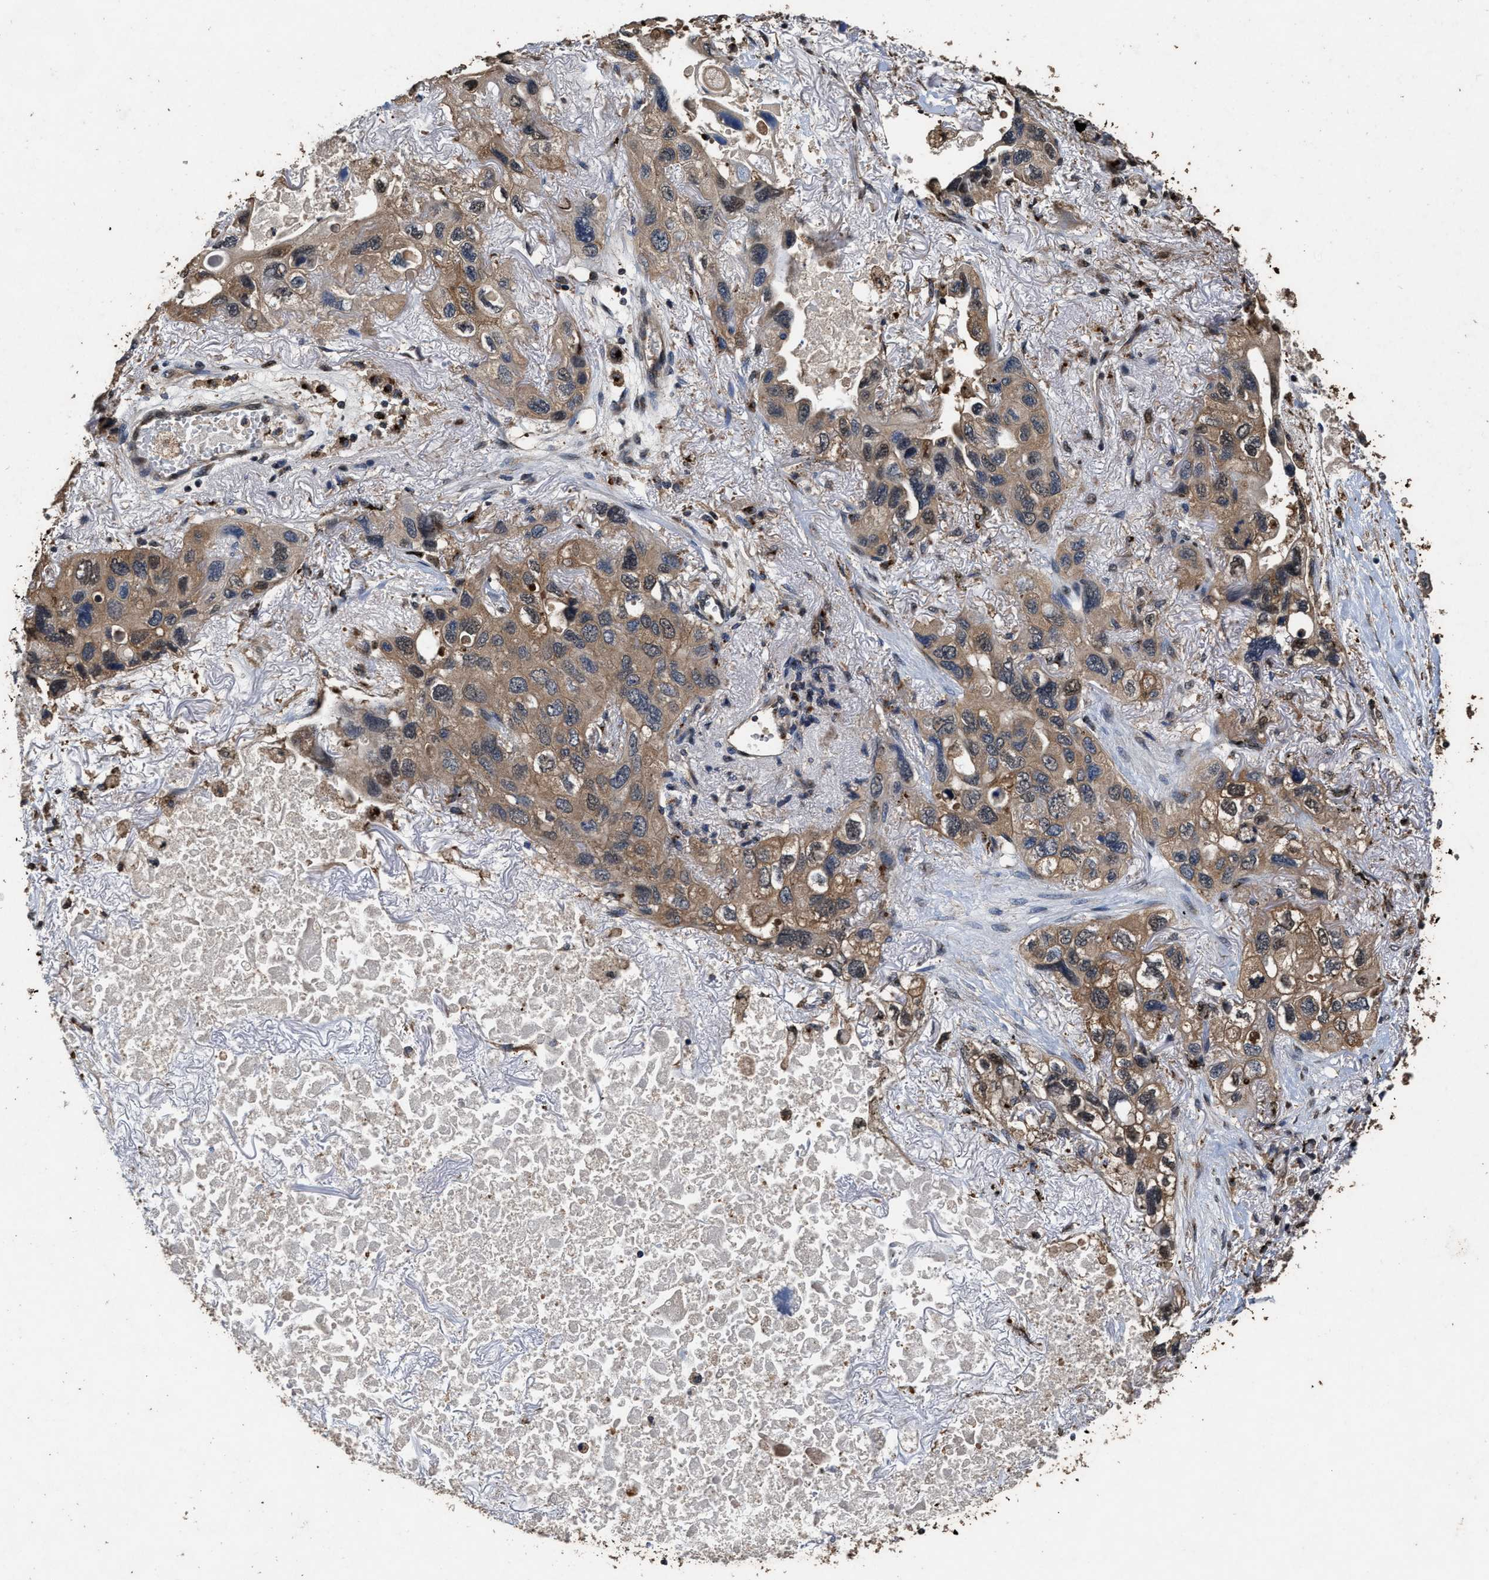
{"staining": {"intensity": "moderate", "quantity": ">75%", "location": "cytoplasmic/membranous,nuclear"}, "tissue": "lung cancer", "cell_type": "Tumor cells", "image_type": "cancer", "snomed": [{"axis": "morphology", "description": "Squamous cell carcinoma, NOS"}, {"axis": "topography", "description": "Lung"}], "caption": "Moderate cytoplasmic/membranous and nuclear expression is present in about >75% of tumor cells in squamous cell carcinoma (lung).", "gene": "TPST2", "patient": {"sex": "female", "age": 73}}